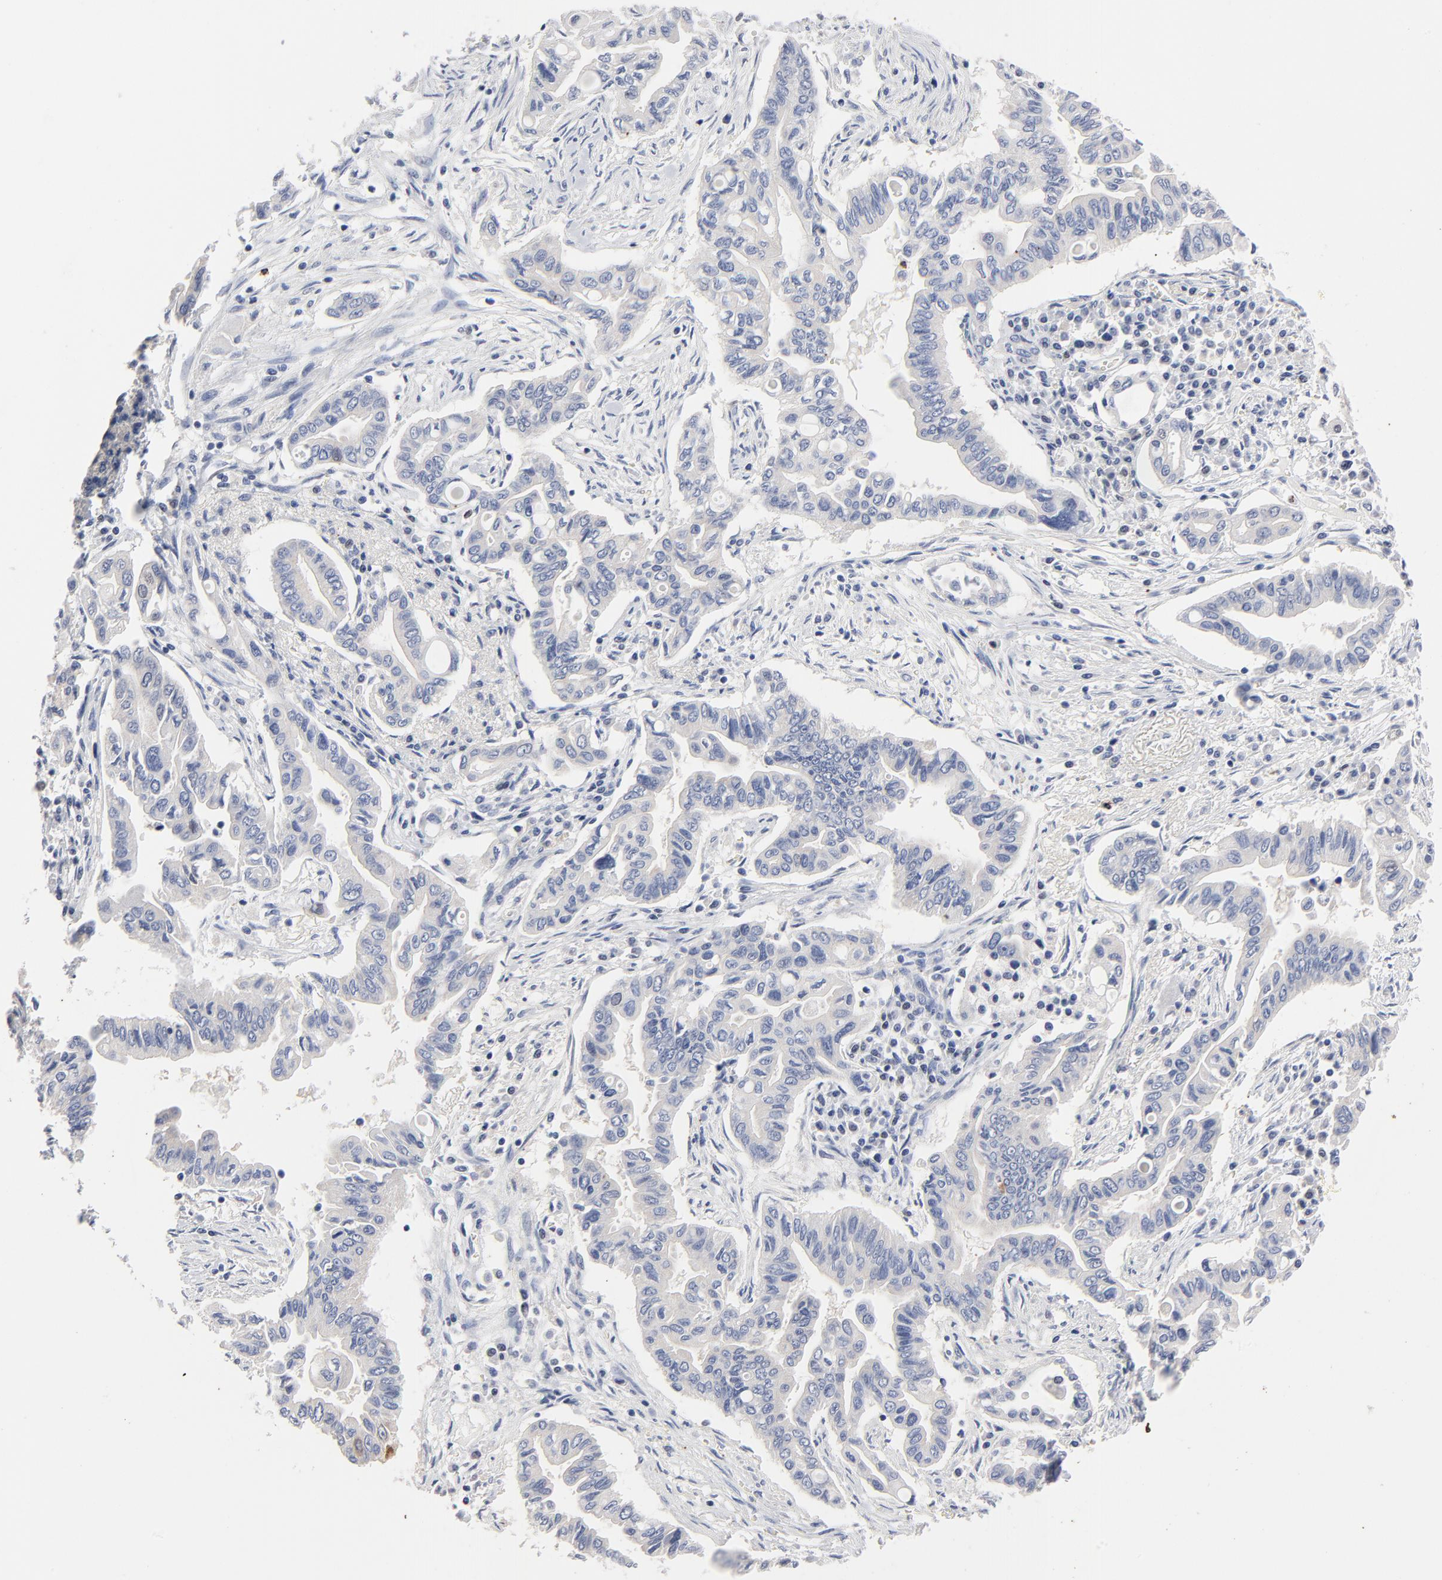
{"staining": {"intensity": "negative", "quantity": "none", "location": "none"}, "tissue": "pancreatic cancer", "cell_type": "Tumor cells", "image_type": "cancer", "snomed": [{"axis": "morphology", "description": "Adenocarcinoma, NOS"}, {"axis": "topography", "description": "Pancreas"}], "caption": "There is no significant expression in tumor cells of pancreatic cancer.", "gene": "AADAC", "patient": {"sex": "female", "age": 57}}